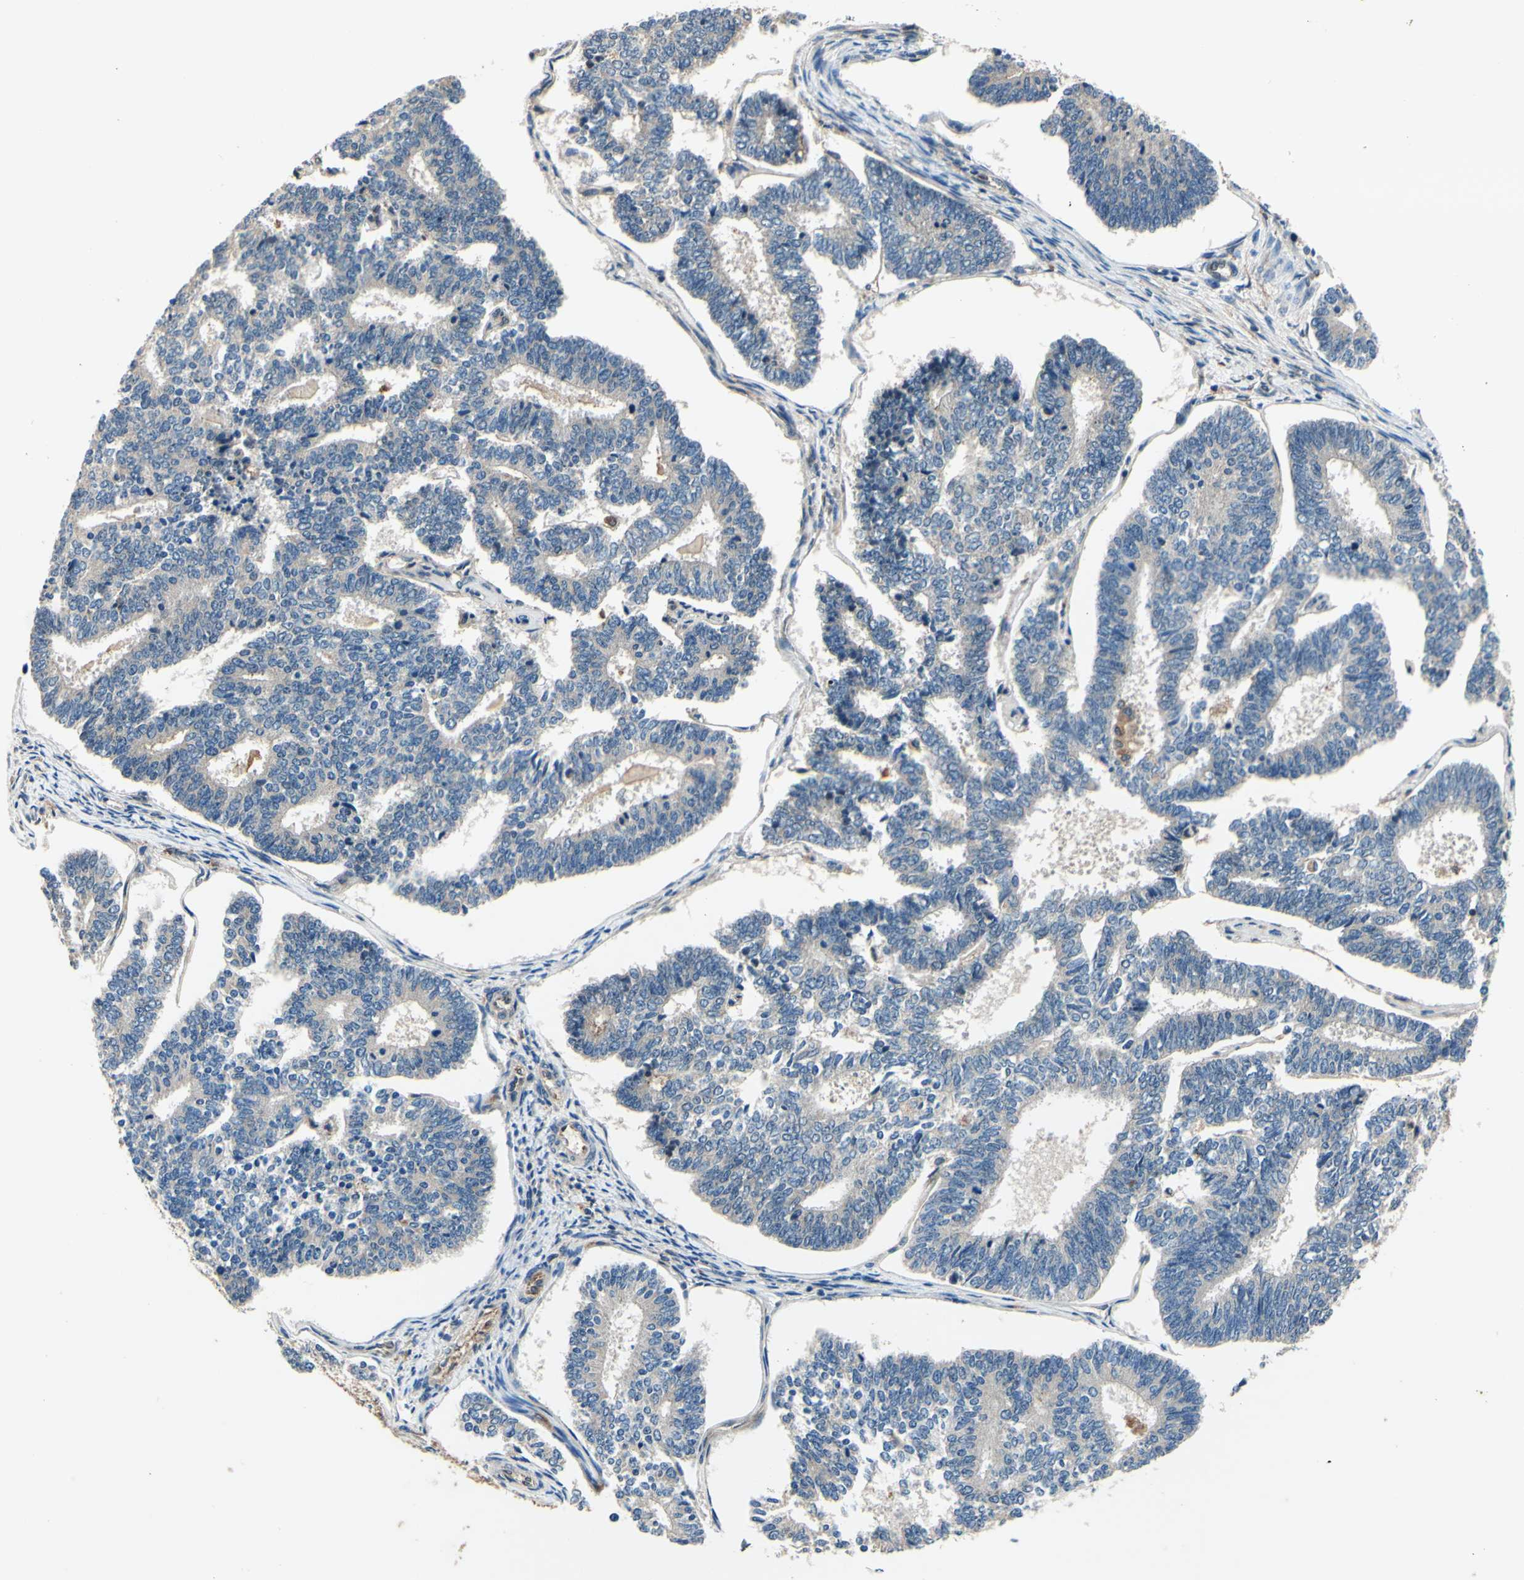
{"staining": {"intensity": "negative", "quantity": "none", "location": "none"}, "tissue": "endometrial cancer", "cell_type": "Tumor cells", "image_type": "cancer", "snomed": [{"axis": "morphology", "description": "Adenocarcinoma, NOS"}, {"axis": "topography", "description": "Endometrium"}], "caption": "There is no significant expression in tumor cells of endometrial cancer.", "gene": "PLA2G4A", "patient": {"sex": "female", "age": 70}}